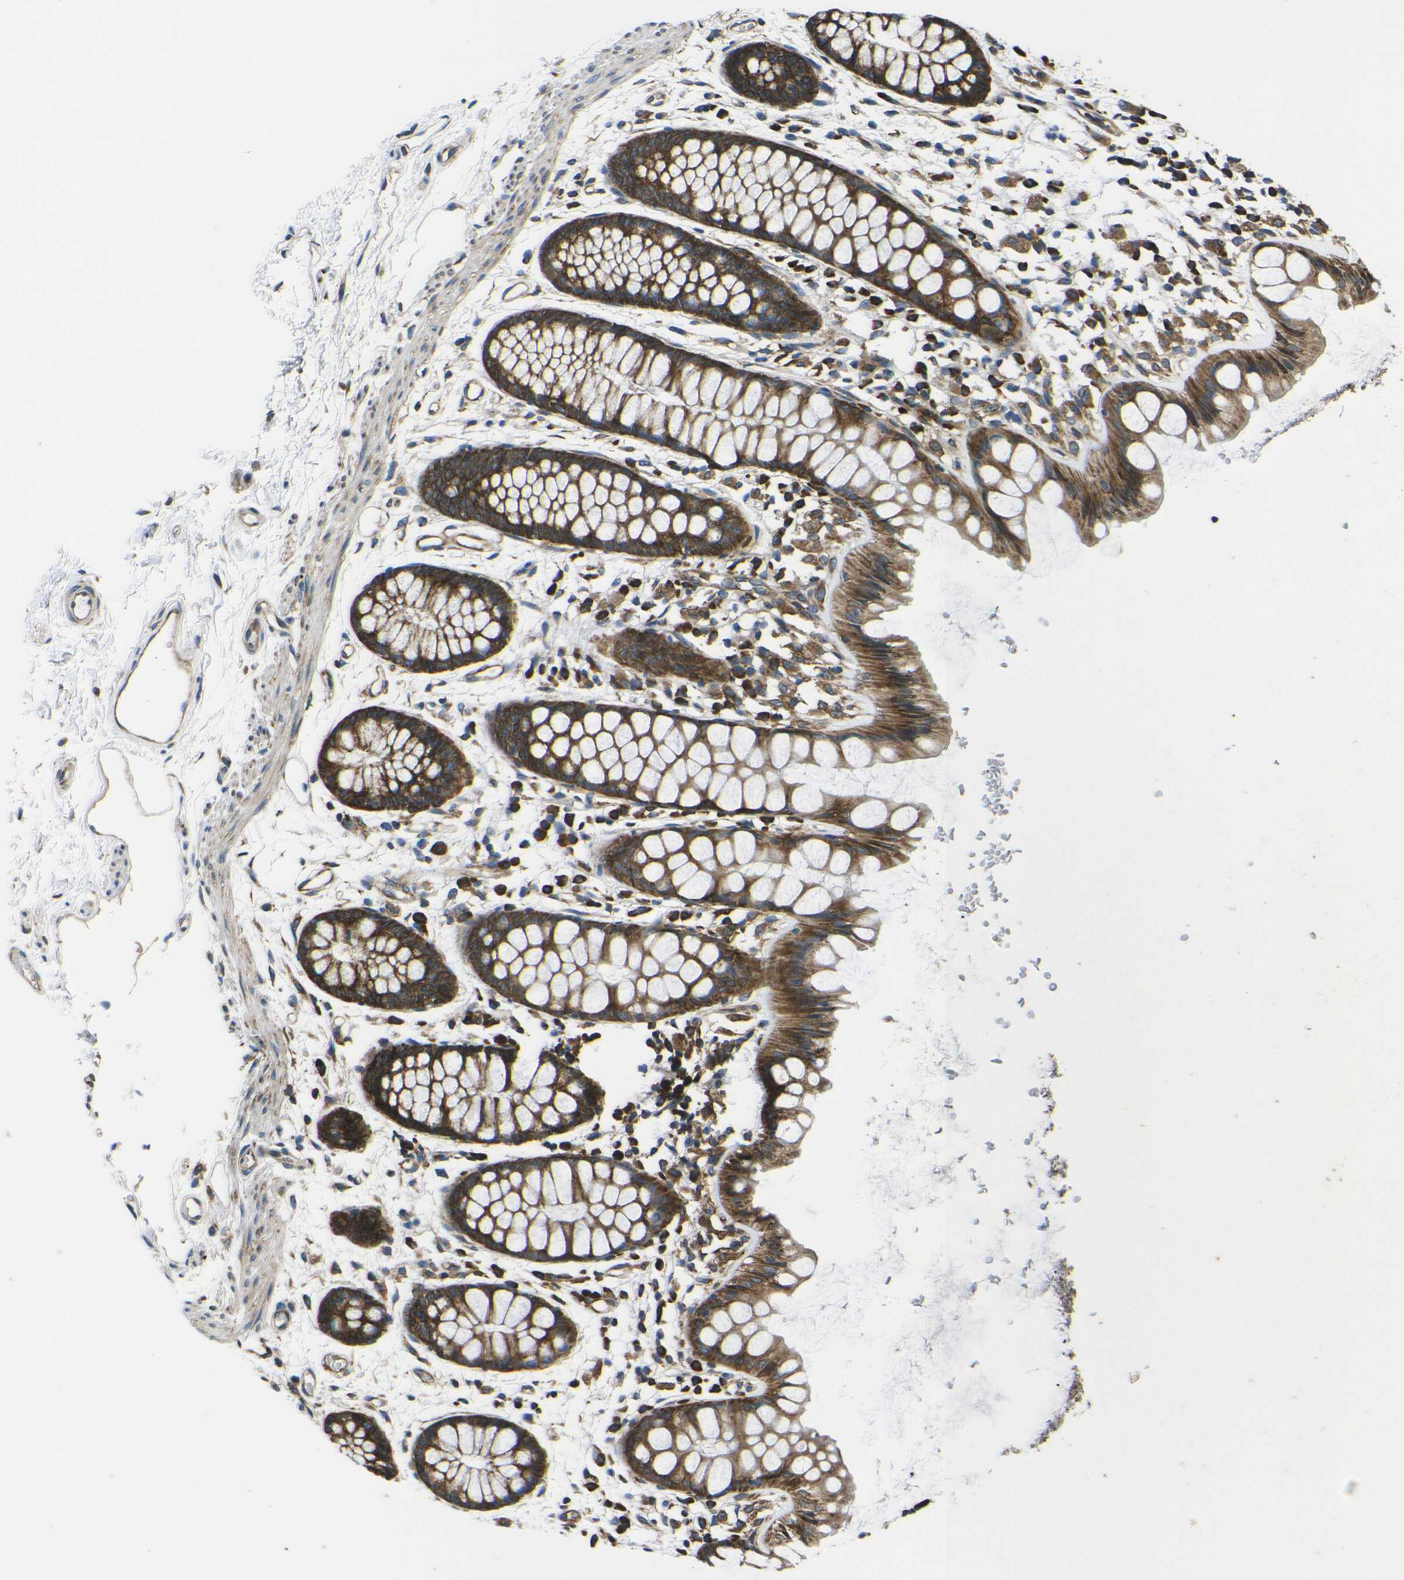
{"staining": {"intensity": "strong", "quantity": ">75%", "location": "cytoplasmic/membranous"}, "tissue": "rectum", "cell_type": "Glandular cells", "image_type": "normal", "snomed": [{"axis": "morphology", "description": "Normal tissue, NOS"}, {"axis": "topography", "description": "Rectum"}], "caption": "Protein staining displays strong cytoplasmic/membranous staining in approximately >75% of glandular cells in unremarkable rectum.", "gene": "RPSA", "patient": {"sex": "female", "age": 66}}